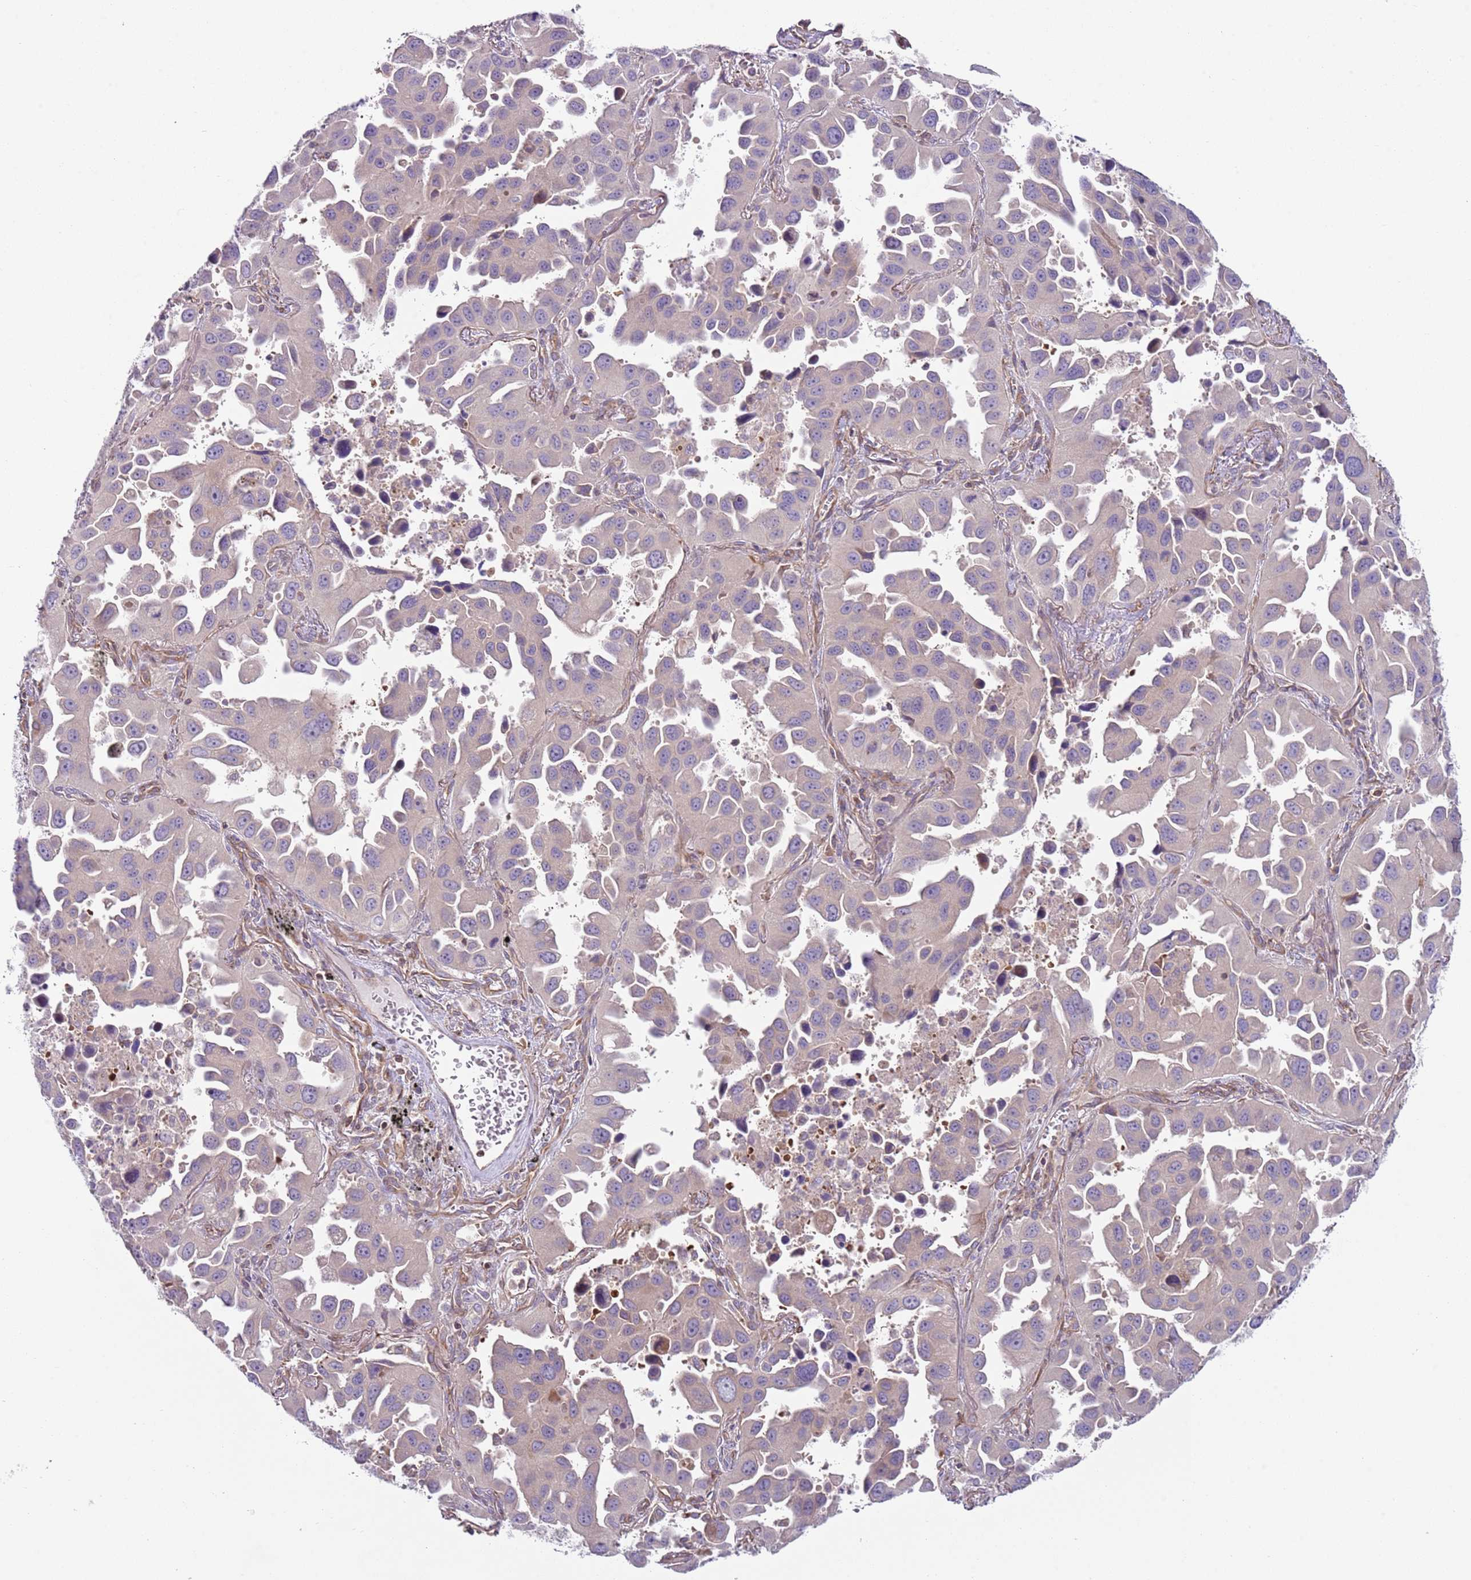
{"staining": {"intensity": "negative", "quantity": "none", "location": "none"}, "tissue": "lung cancer", "cell_type": "Tumor cells", "image_type": "cancer", "snomed": [{"axis": "morphology", "description": "Adenocarcinoma, NOS"}, {"axis": "topography", "description": "Lung"}], "caption": "Immunohistochemistry micrograph of lung adenocarcinoma stained for a protein (brown), which shows no staining in tumor cells. The staining is performed using DAB (3,3'-diaminobenzidine) brown chromogen with nuclei counter-stained in using hematoxylin.", "gene": "GNAI3", "patient": {"sex": "male", "age": 66}}